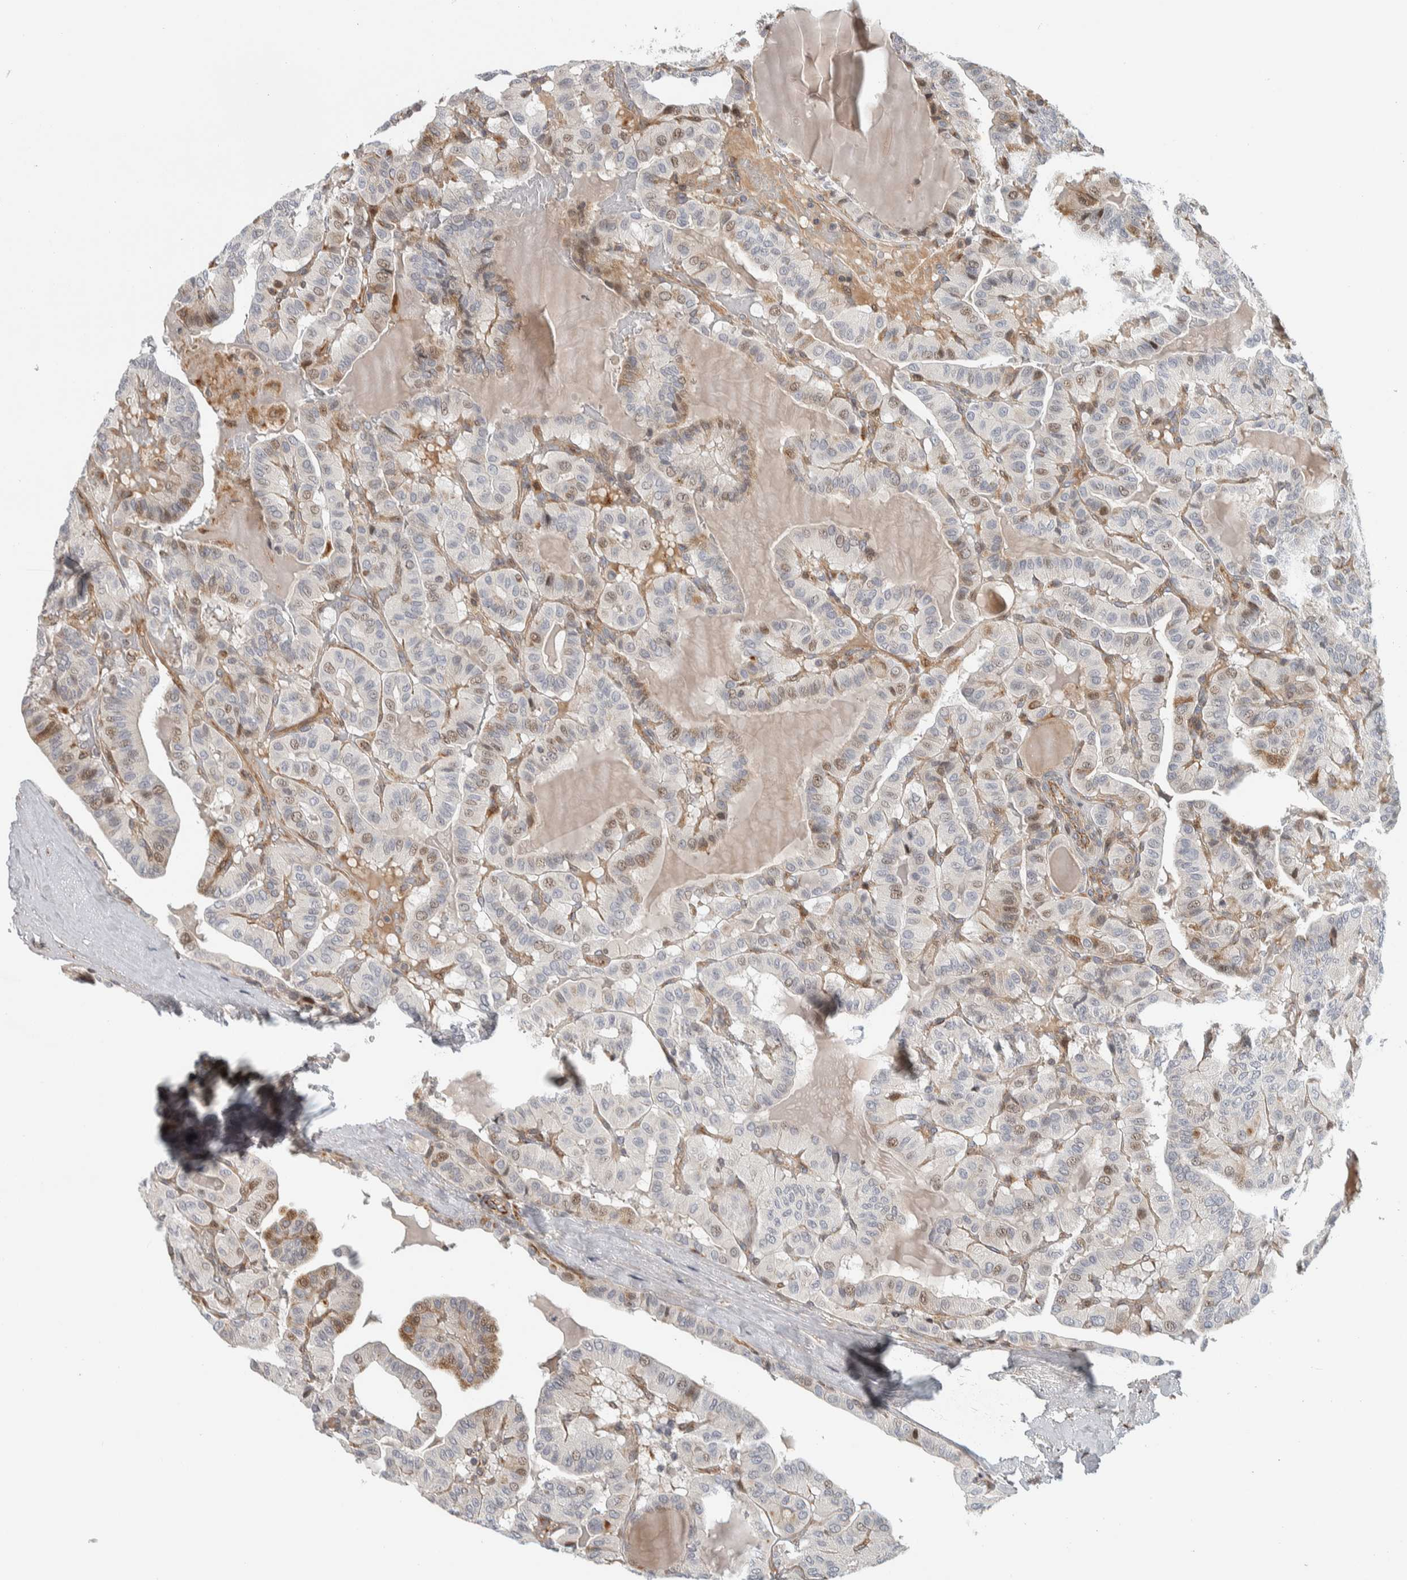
{"staining": {"intensity": "weak", "quantity": "25%-75%", "location": "cytoplasmic/membranous,nuclear"}, "tissue": "thyroid cancer", "cell_type": "Tumor cells", "image_type": "cancer", "snomed": [{"axis": "morphology", "description": "Papillary adenocarcinoma, NOS"}, {"axis": "topography", "description": "Thyroid gland"}], "caption": "Weak cytoplasmic/membranous and nuclear expression is appreciated in about 25%-75% of tumor cells in thyroid cancer.", "gene": "AFP", "patient": {"sex": "male", "age": 77}}